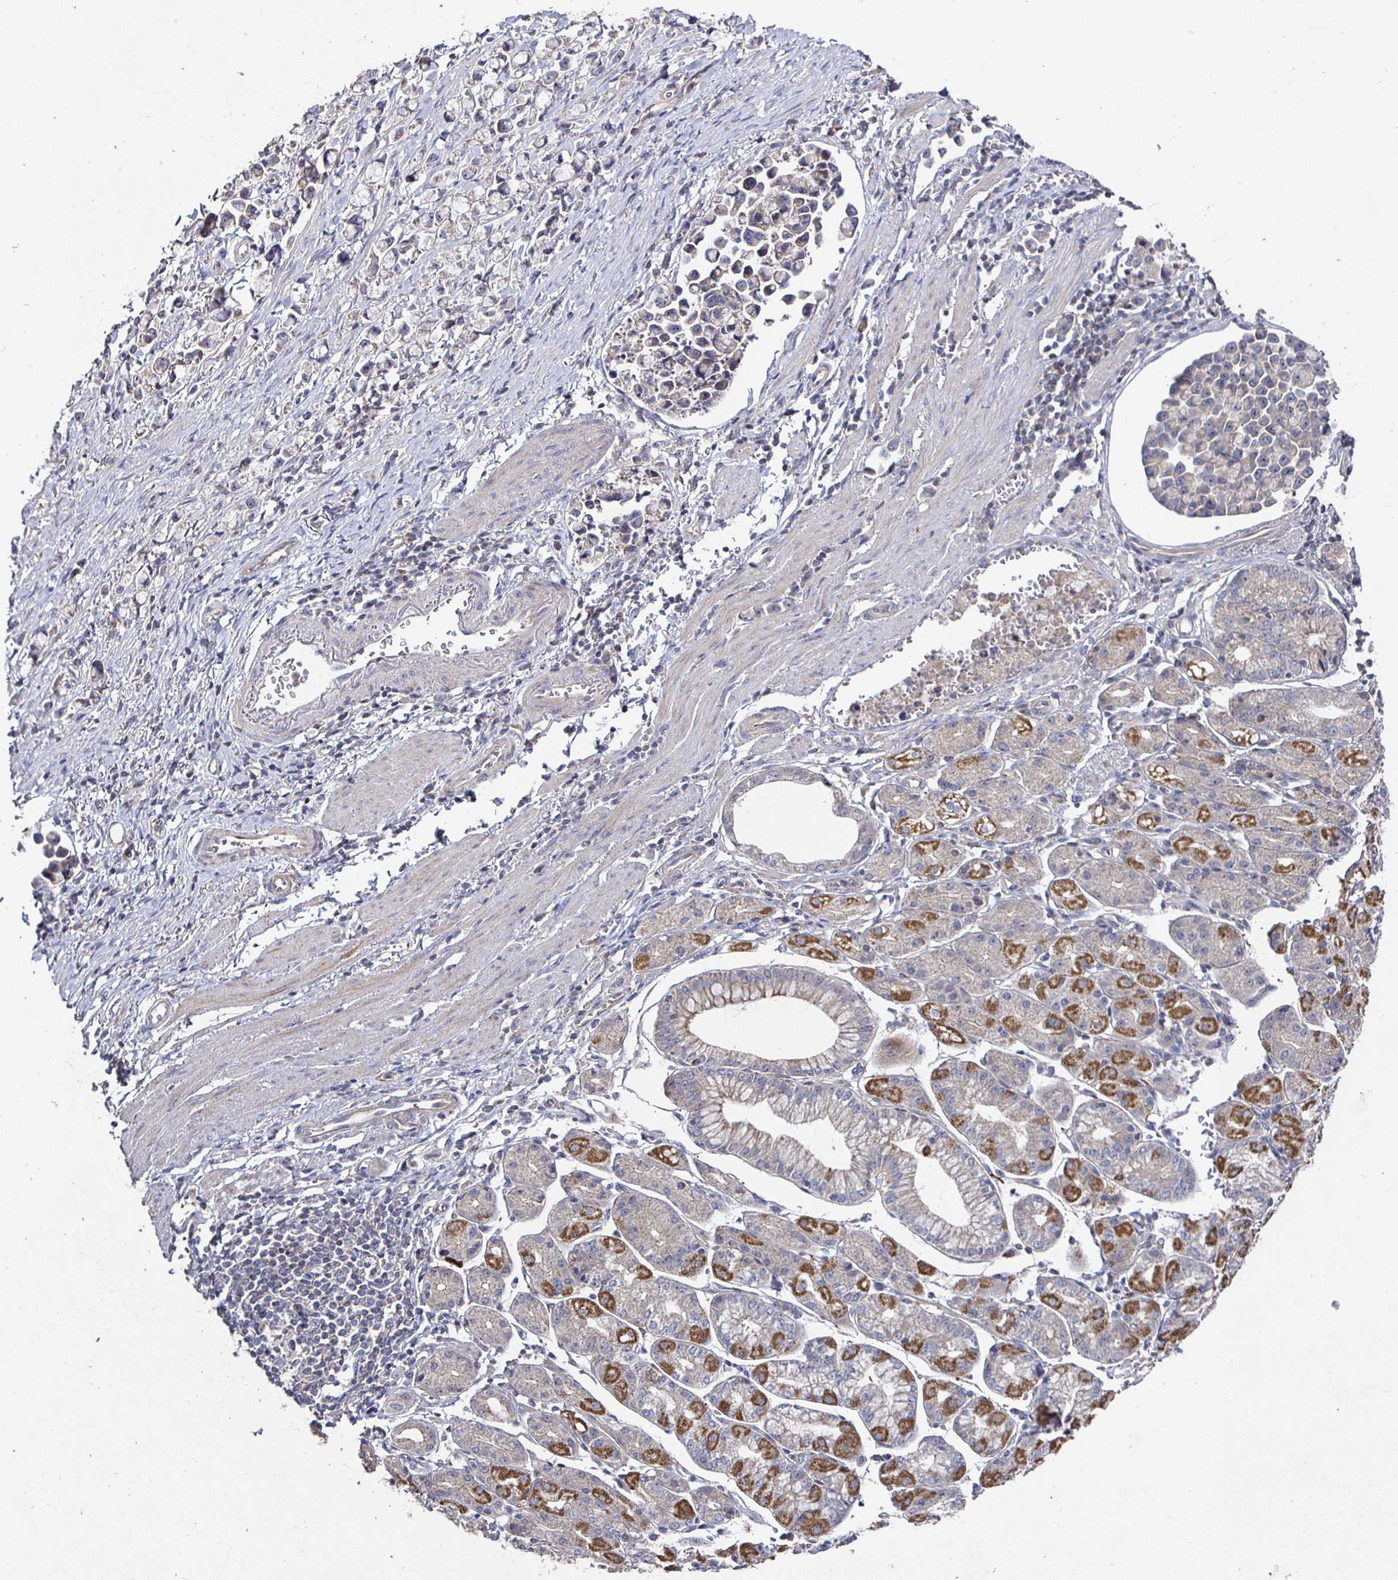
{"staining": {"intensity": "weak", "quantity": "<25%", "location": "cytoplasmic/membranous"}, "tissue": "stomach cancer", "cell_type": "Tumor cells", "image_type": "cancer", "snomed": [{"axis": "morphology", "description": "Adenocarcinoma, NOS"}, {"axis": "topography", "description": "Stomach"}], "caption": "Immunohistochemistry histopathology image of neoplastic tissue: human stomach adenocarcinoma stained with DAB reveals no significant protein staining in tumor cells.", "gene": "NRSN1", "patient": {"sex": "female", "age": 81}}